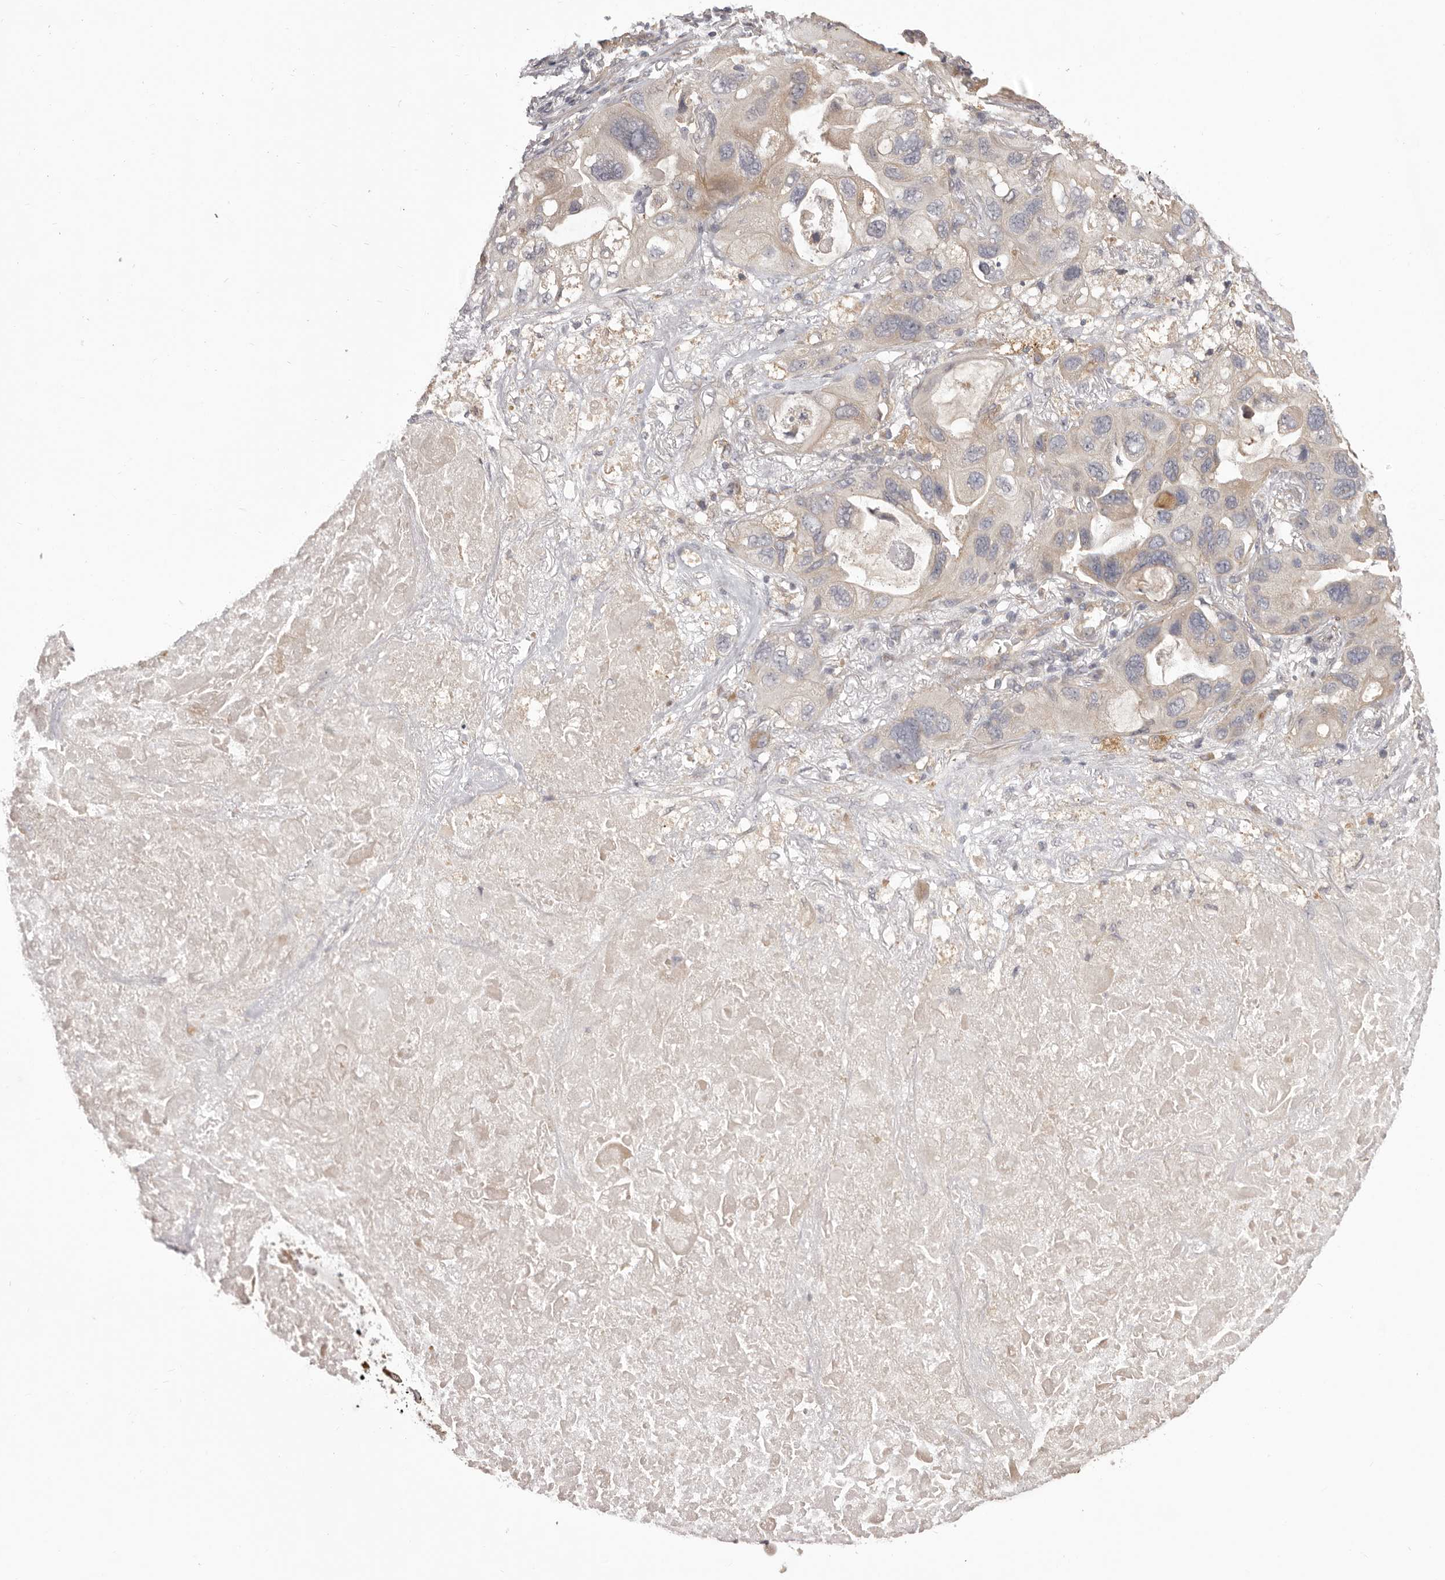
{"staining": {"intensity": "weak", "quantity": "<25%", "location": "cytoplasmic/membranous"}, "tissue": "lung cancer", "cell_type": "Tumor cells", "image_type": "cancer", "snomed": [{"axis": "morphology", "description": "Squamous cell carcinoma, NOS"}, {"axis": "topography", "description": "Lung"}], "caption": "This image is of lung cancer stained with immunohistochemistry (IHC) to label a protein in brown with the nuclei are counter-stained blue. There is no expression in tumor cells.", "gene": "HRH1", "patient": {"sex": "female", "age": 73}}